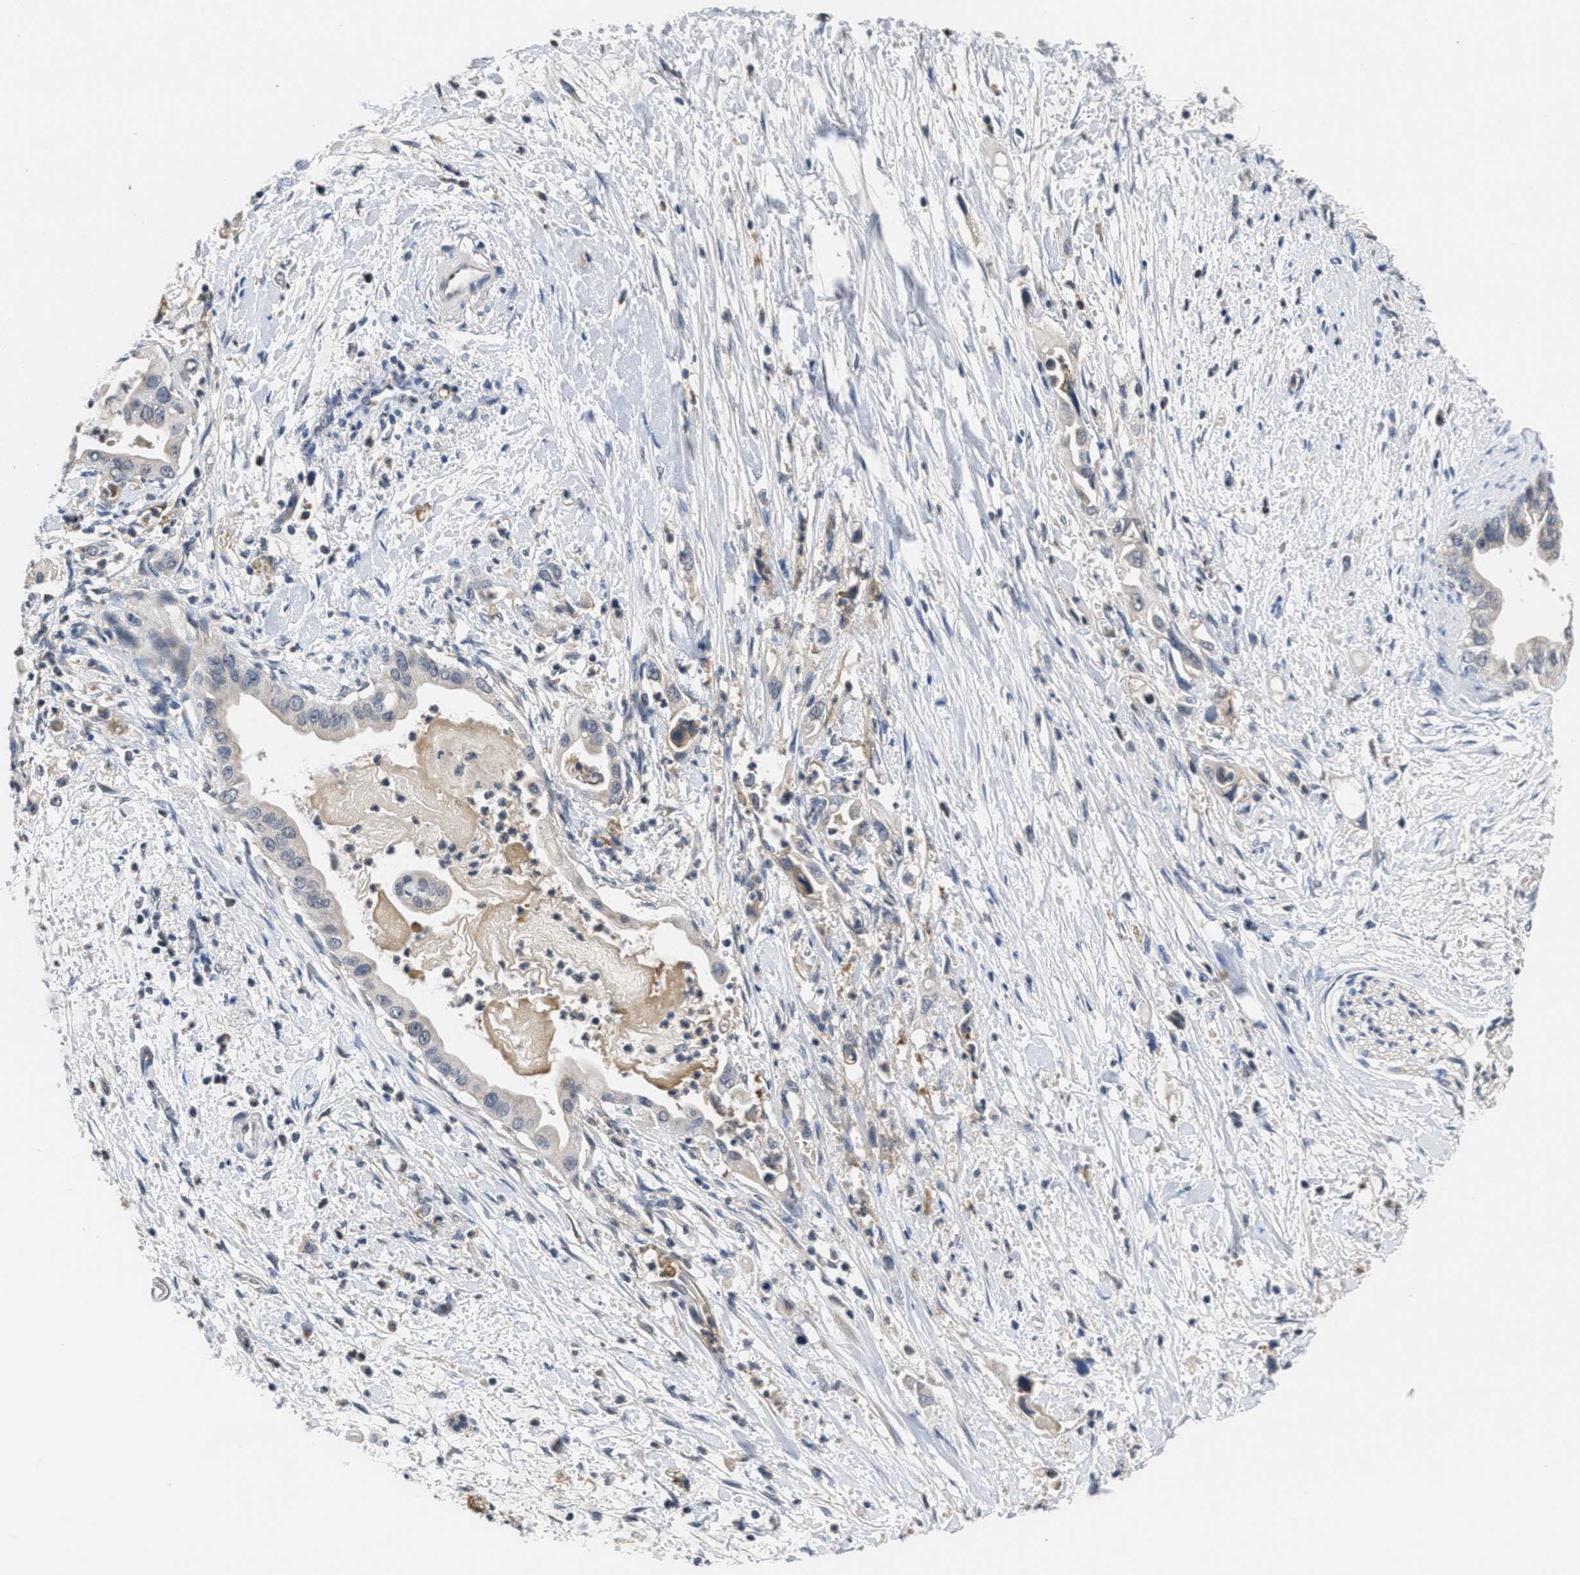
{"staining": {"intensity": "negative", "quantity": "none", "location": "none"}, "tissue": "pancreatic cancer", "cell_type": "Tumor cells", "image_type": "cancer", "snomed": [{"axis": "morphology", "description": "Adenocarcinoma, NOS"}, {"axis": "topography", "description": "Pancreas"}], "caption": "A micrograph of human pancreatic cancer (adenocarcinoma) is negative for staining in tumor cells.", "gene": "ANGPT1", "patient": {"sex": "male", "age": 55}}